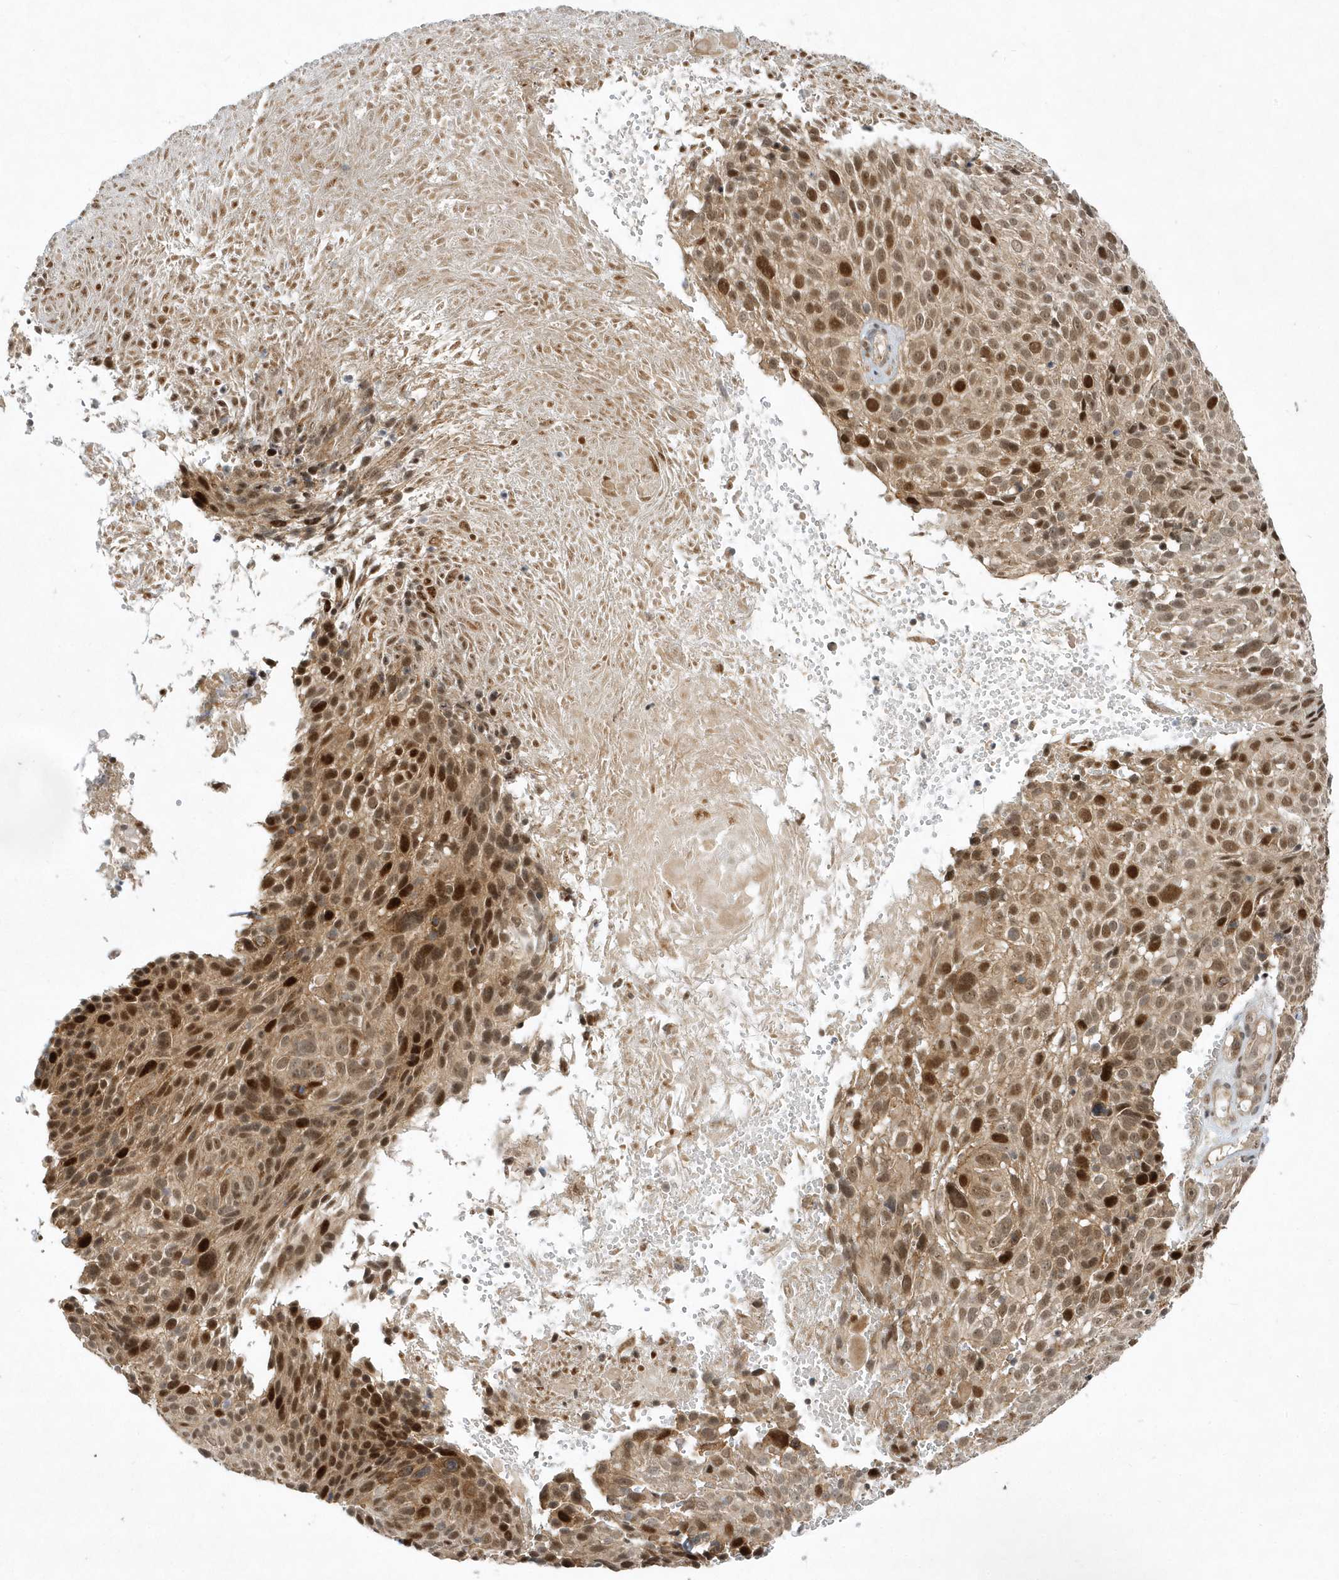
{"staining": {"intensity": "moderate", "quantity": ">75%", "location": "cytoplasmic/membranous,nuclear"}, "tissue": "cervical cancer", "cell_type": "Tumor cells", "image_type": "cancer", "snomed": [{"axis": "morphology", "description": "Squamous cell carcinoma, NOS"}, {"axis": "topography", "description": "Cervix"}], "caption": "Immunohistochemical staining of cervical cancer shows medium levels of moderate cytoplasmic/membranous and nuclear staining in approximately >75% of tumor cells.", "gene": "MXI1", "patient": {"sex": "female", "age": 74}}